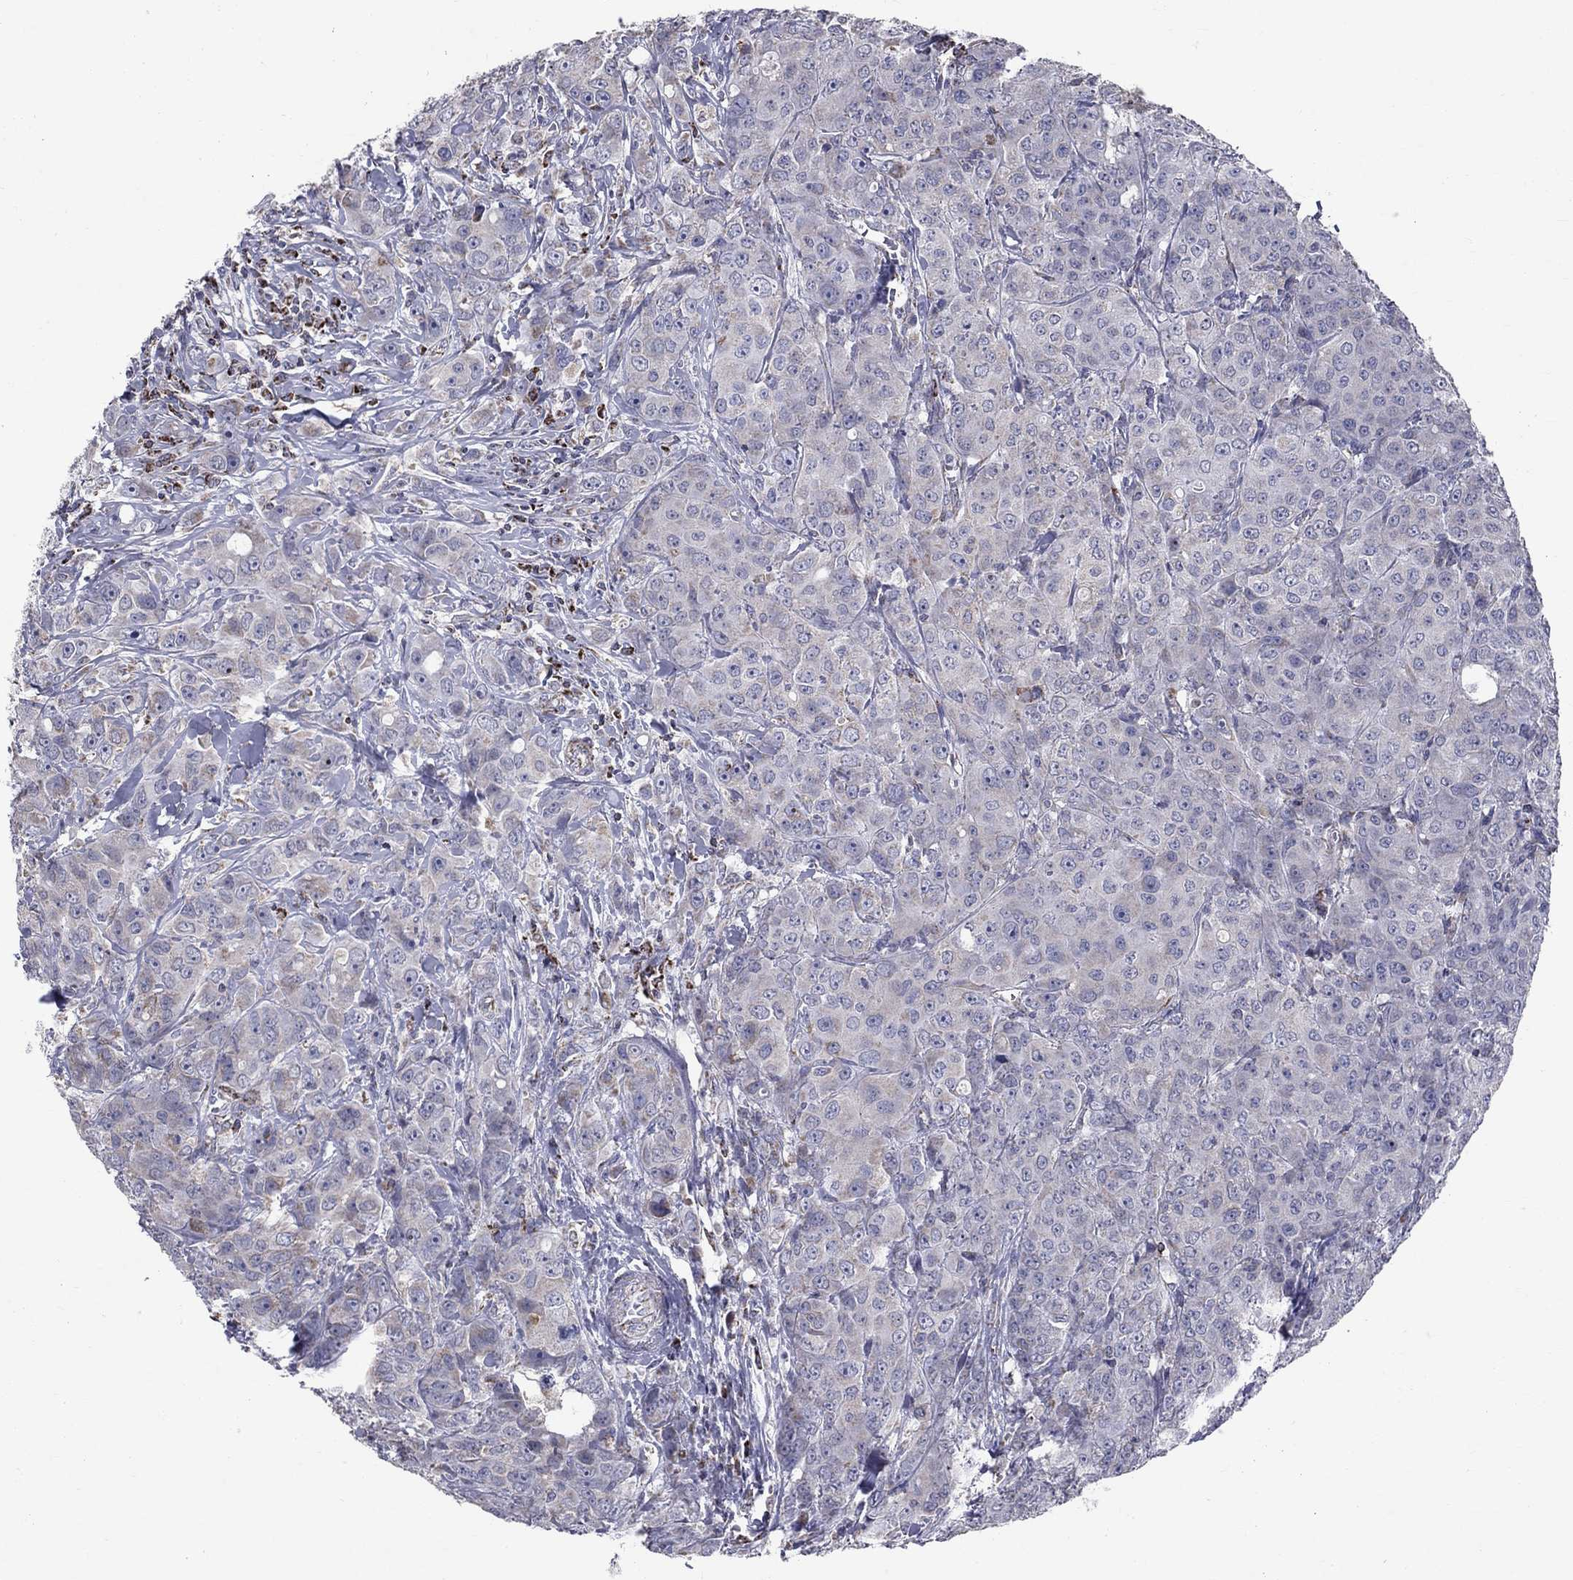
{"staining": {"intensity": "moderate", "quantity": "<25%", "location": "cytoplasmic/membranous"}, "tissue": "breast cancer", "cell_type": "Tumor cells", "image_type": "cancer", "snomed": [{"axis": "morphology", "description": "Duct carcinoma"}, {"axis": "topography", "description": "Breast"}], "caption": "Brown immunohistochemical staining in breast intraductal carcinoma exhibits moderate cytoplasmic/membranous expression in about <25% of tumor cells.", "gene": "SLC4A10", "patient": {"sex": "female", "age": 43}}